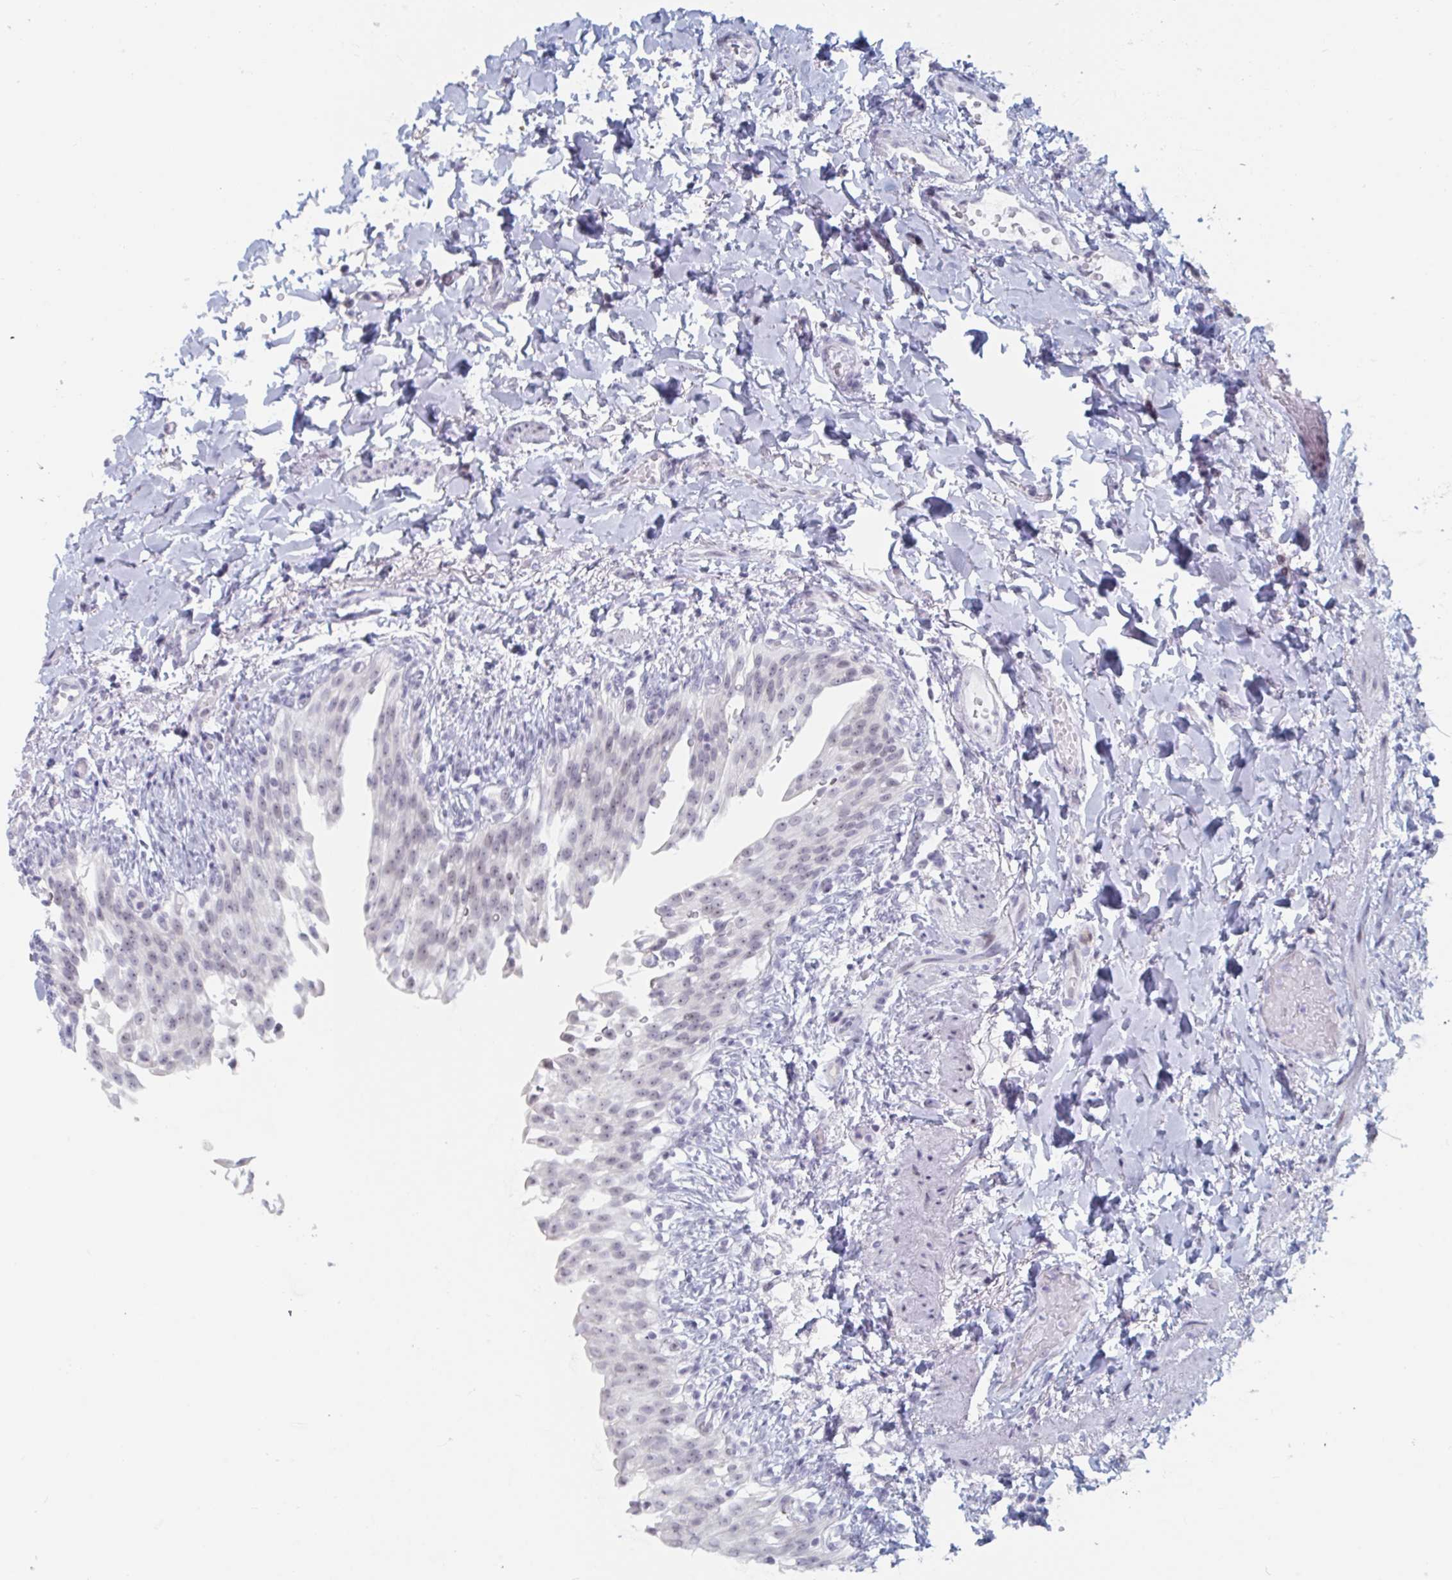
{"staining": {"intensity": "weak", "quantity": "25%-75%", "location": "nuclear"}, "tissue": "urinary bladder", "cell_type": "Urothelial cells", "image_type": "normal", "snomed": [{"axis": "morphology", "description": "Normal tissue, NOS"}, {"axis": "topography", "description": "Urinary bladder"}, {"axis": "topography", "description": "Peripheral nerve tissue"}], "caption": "Urinary bladder stained for a protein shows weak nuclear positivity in urothelial cells. (brown staining indicates protein expression, while blue staining denotes nuclei).", "gene": "NR1H2", "patient": {"sex": "female", "age": 60}}